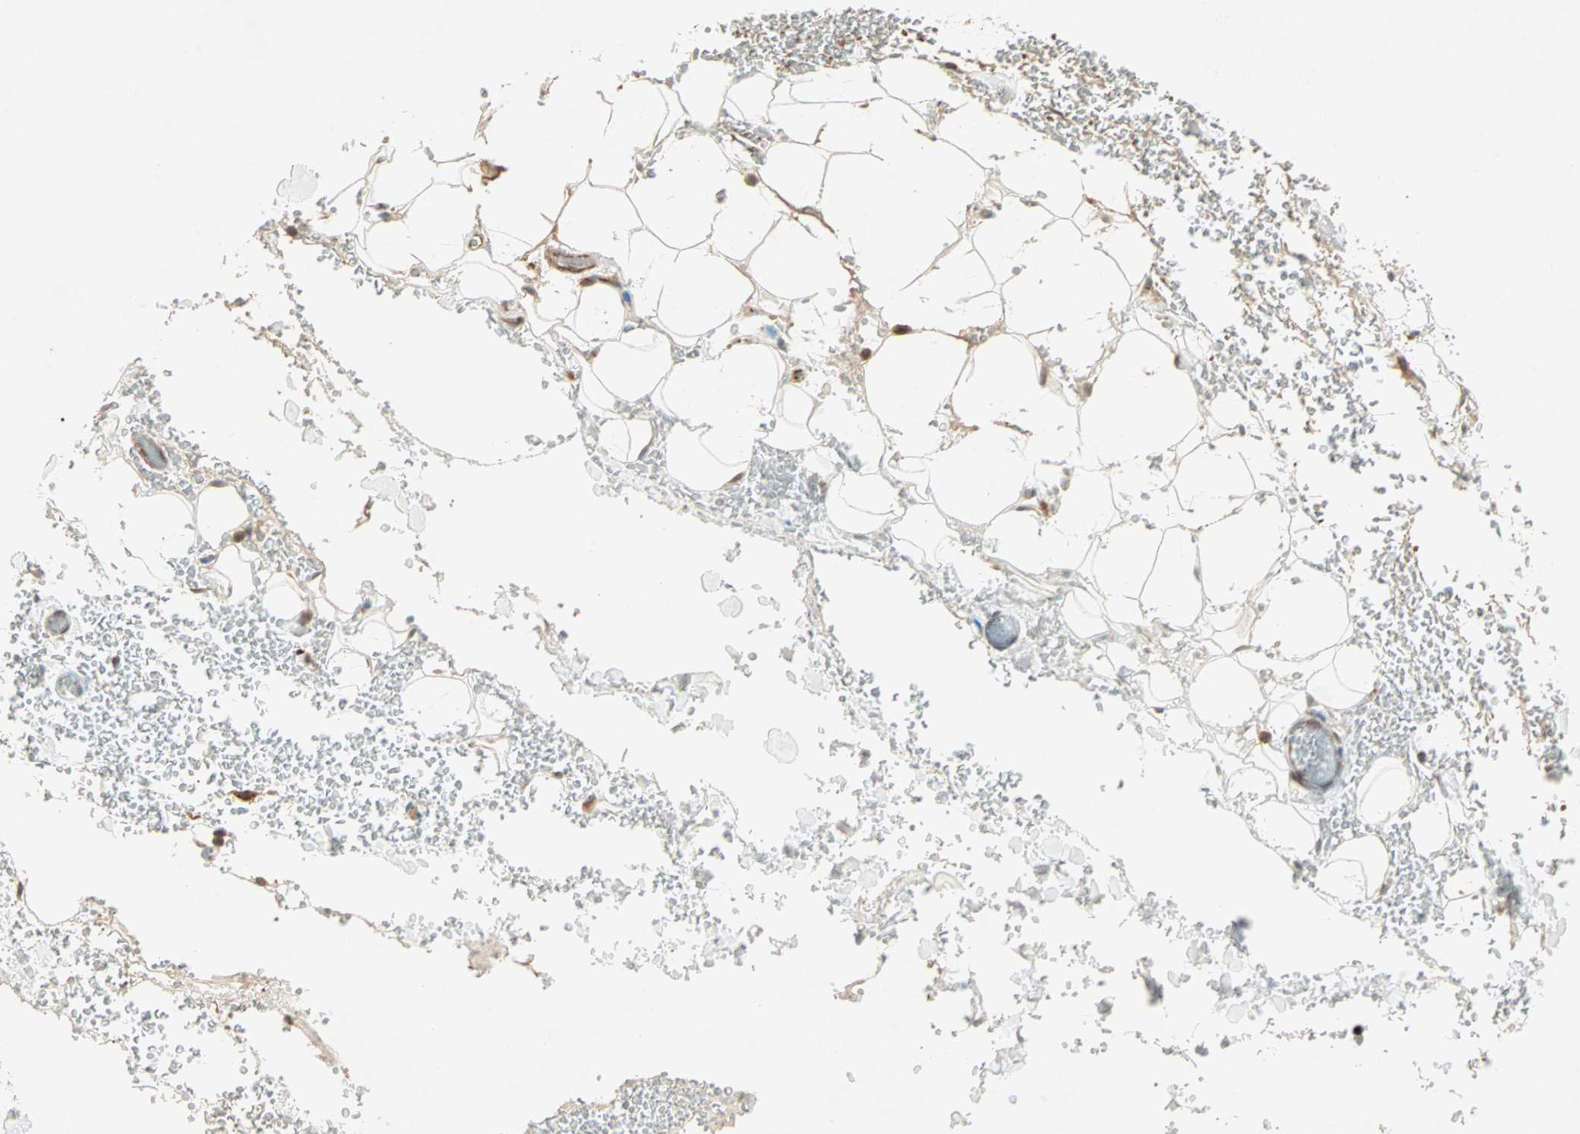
{"staining": {"intensity": "weak", "quantity": "25%-75%", "location": "cytoplasmic/membranous"}, "tissue": "adipose tissue", "cell_type": "Adipocytes", "image_type": "normal", "snomed": [{"axis": "morphology", "description": "Normal tissue, NOS"}, {"axis": "morphology", "description": "Inflammation, NOS"}, {"axis": "topography", "description": "Breast"}], "caption": "Adipose tissue stained with DAB immunohistochemistry (IHC) reveals low levels of weak cytoplasmic/membranous staining in about 25%-75% of adipocytes. Immunohistochemistry stains the protein of interest in brown and the nuclei are stained blue.", "gene": "ZNF37A", "patient": {"sex": "female", "age": 65}}